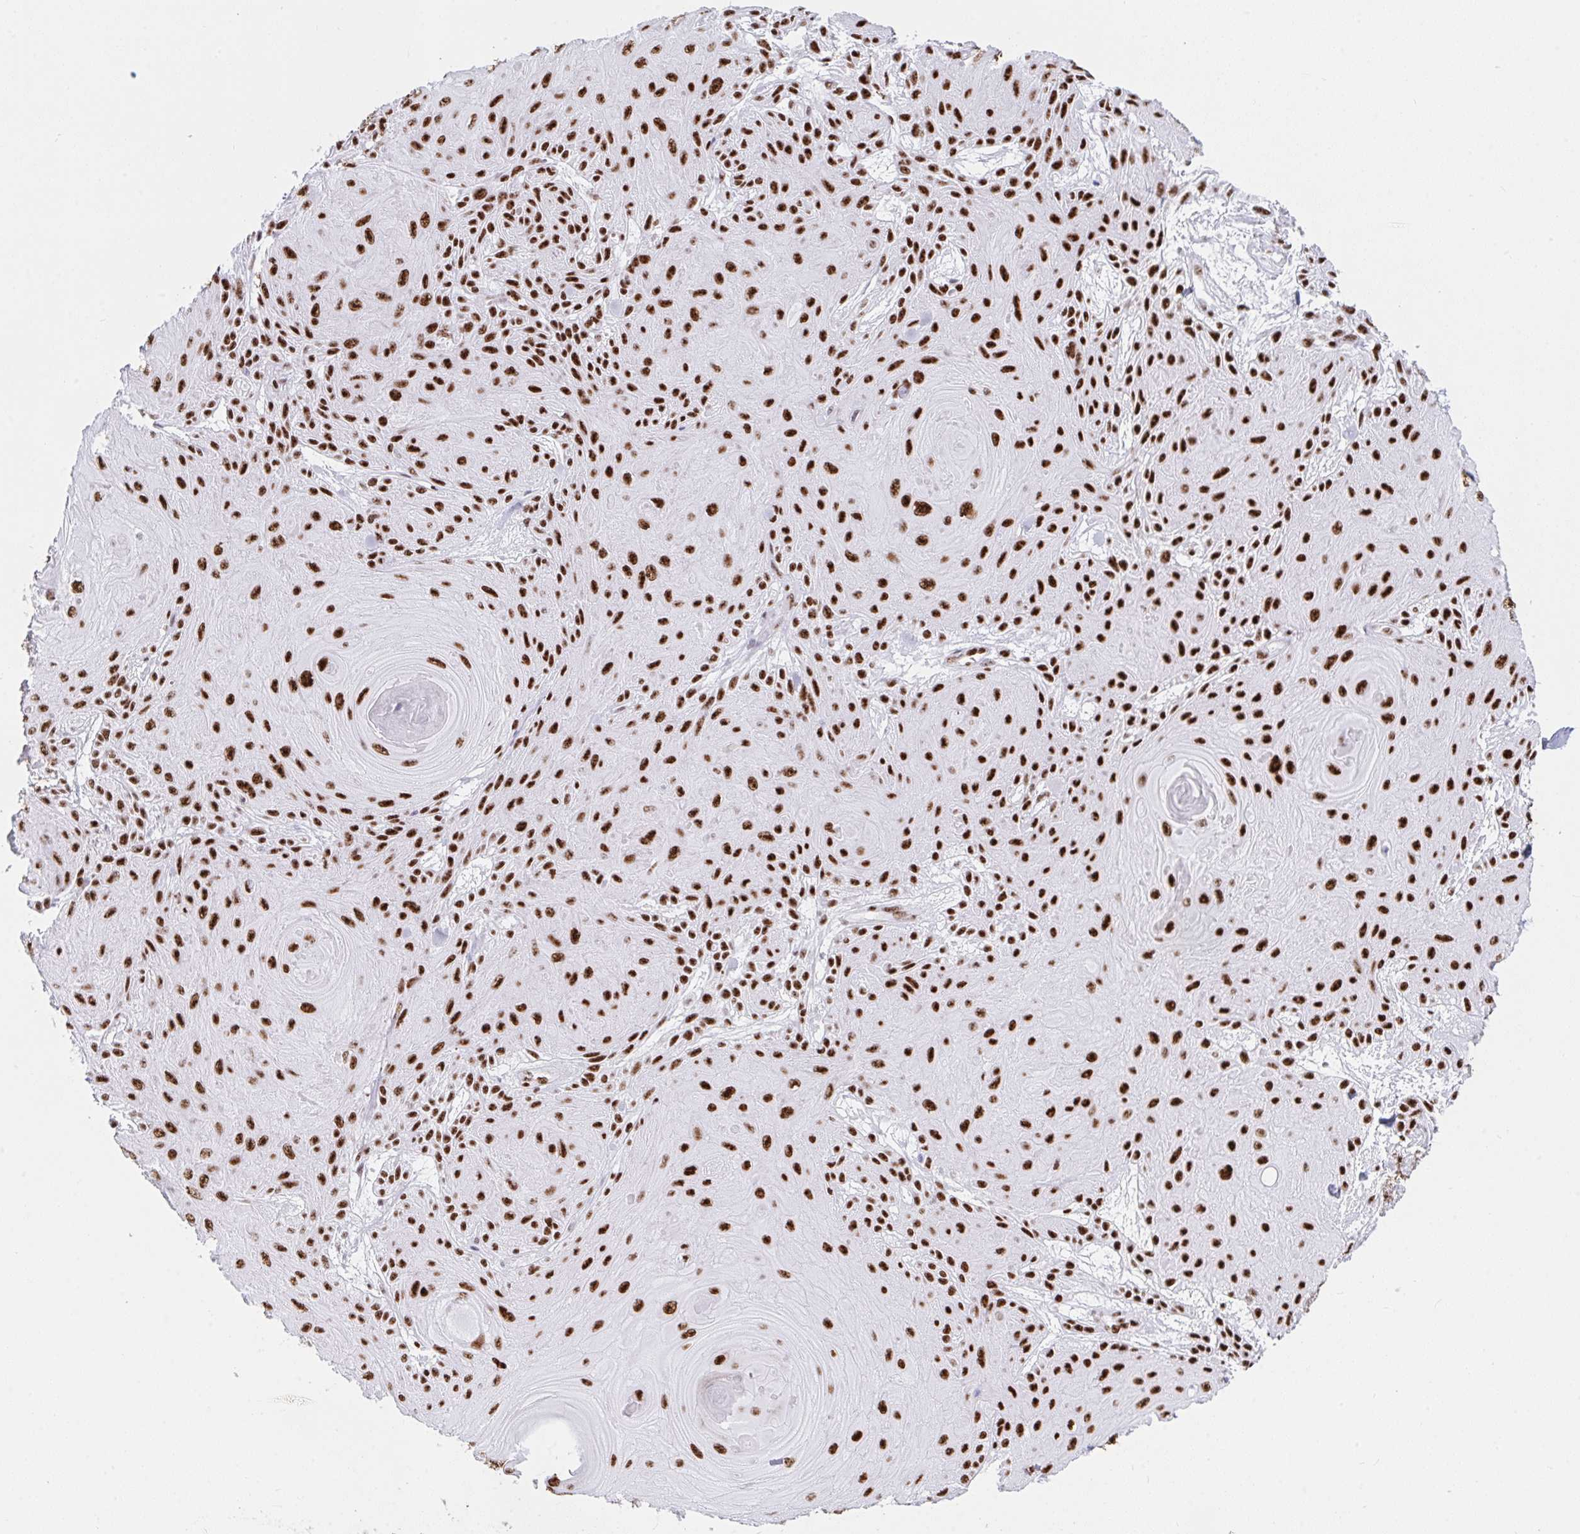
{"staining": {"intensity": "strong", "quantity": ">75%", "location": "nuclear"}, "tissue": "skin cancer", "cell_type": "Tumor cells", "image_type": "cancer", "snomed": [{"axis": "morphology", "description": "Squamous cell carcinoma, NOS"}, {"axis": "topography", "description": "Skin"}], "caption": "Immunohistochemical staining of human skin squamous cell carcinoma exhibits high levels of strong nuclear positivity in about >75% of tumor cells.", "gene": "IKZF2", "patient": {"sex": "male", "age": 88}}